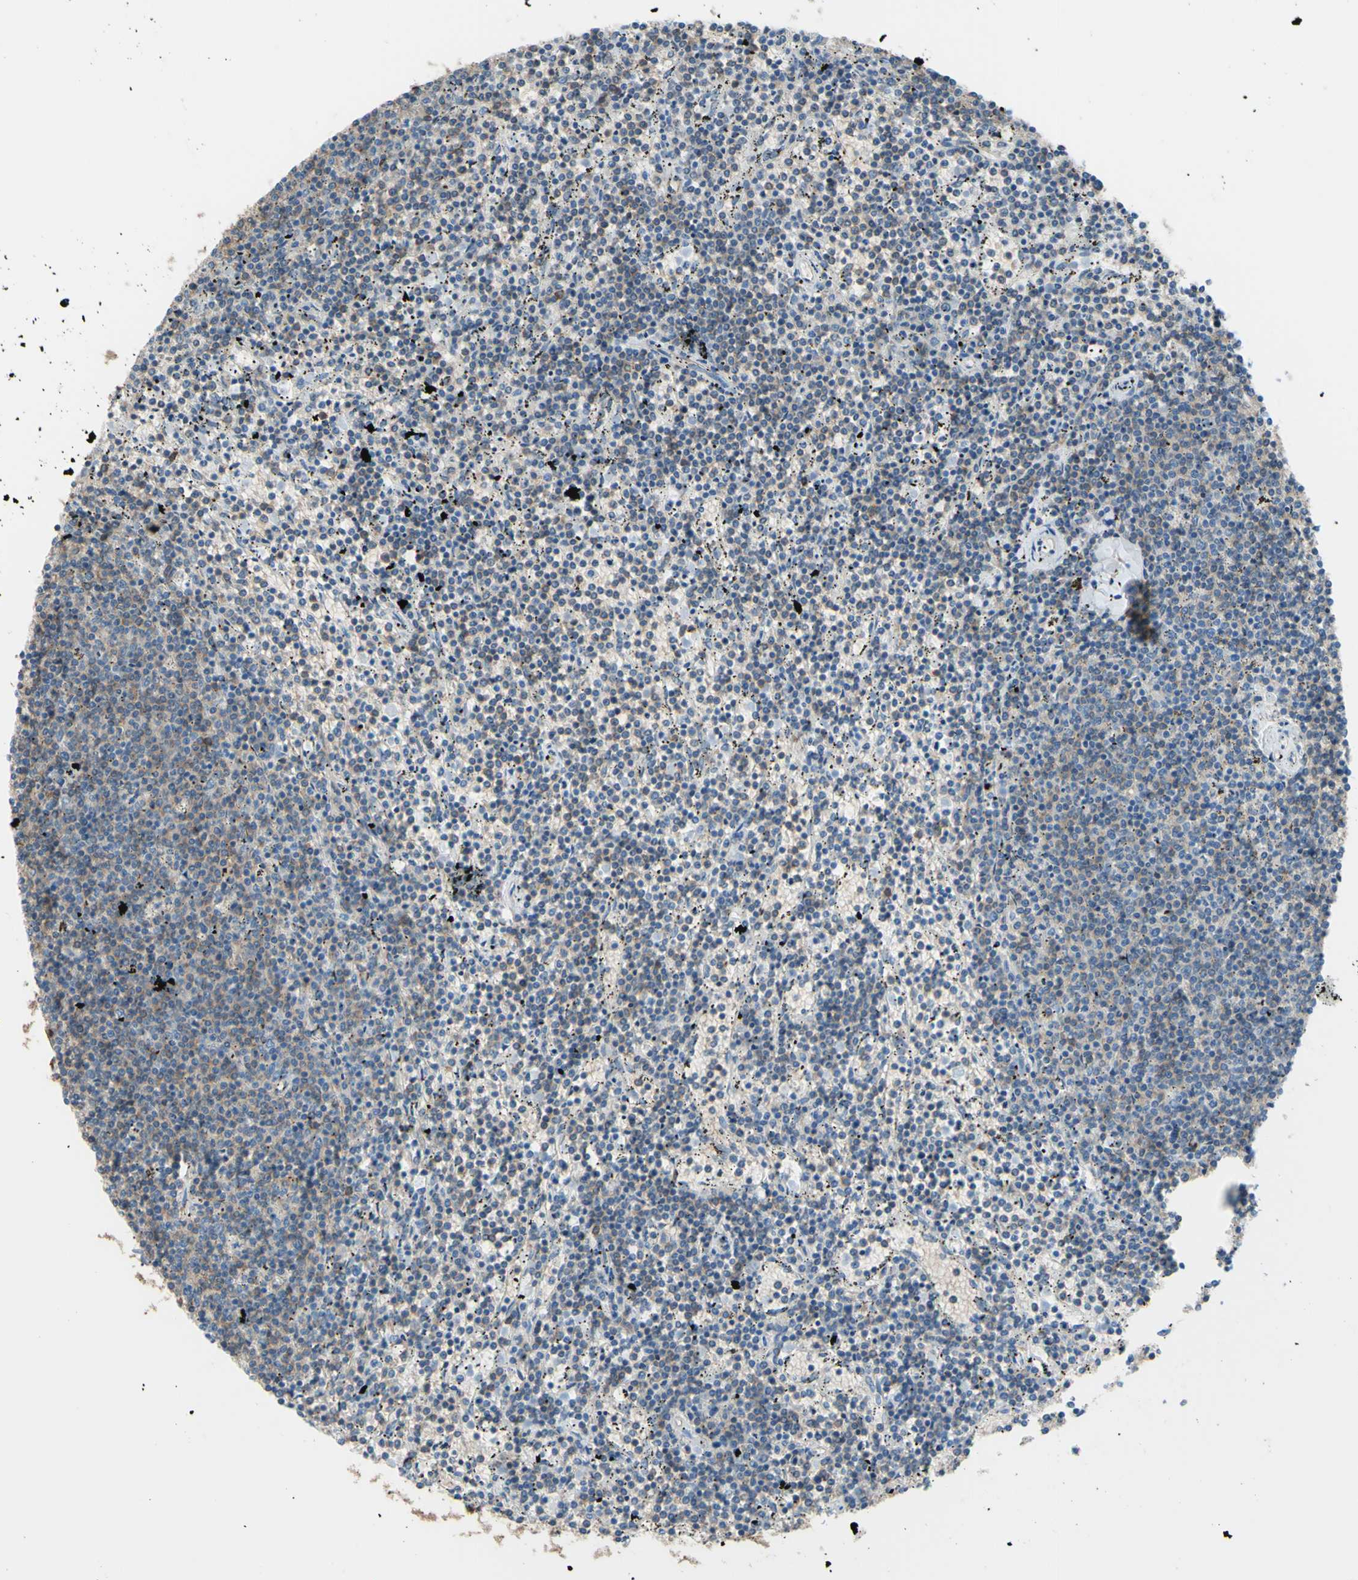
{"staining": {"intensity": "negative", "quantity": "none", "location": "none"}, "tissue": "lymphoma", "cell_type": "Tumor cells", "image_type": "cancer", "snomed": [{"axis": "morphology", "description": "Malignant lymphoma, non-Hodgkin's type, Low grade"}, {"axis": "topography", "description": "Spleen"}], "caption": "DAB immunohistochemical staining of malignant lymphoma, non-Hodgkin's type (low-grade) displays no significant staining in tumor cells. Brightfield microscopy of IHC stained with DAB (brown) and hematoxylin (blue), captured at high magnification.", "gene": "ADD1", "patient": {"sex": "female", "age": 50}}